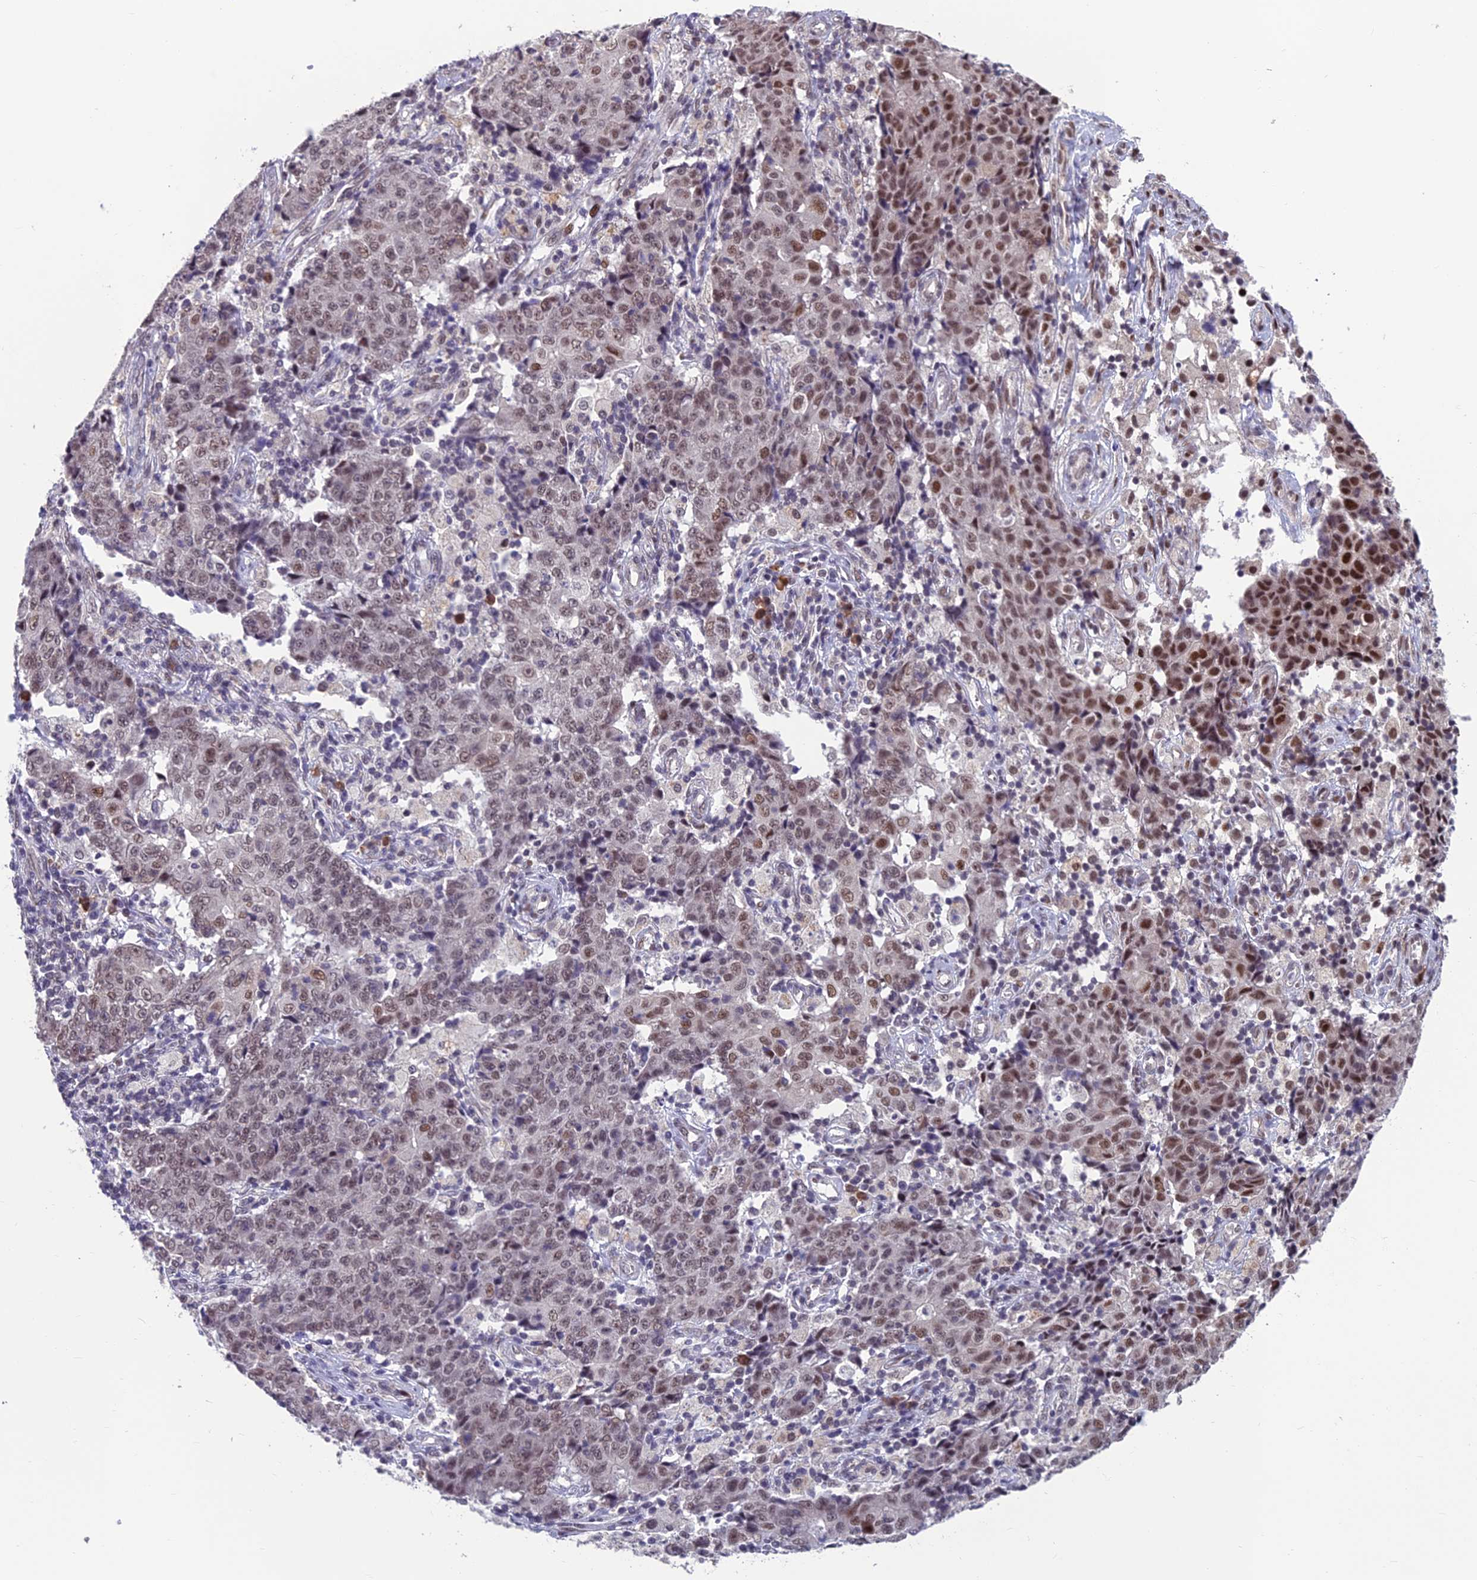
{"staining": {"intensity": "moderate", "quantity": "25%-75%", "location": "nuclear"}, "tissue": "ovarian cancer", "cell_type": "Tumor cells", "image_type": "cancer", "snomed": [{"axis": "morphology", "description": "Carcinoma, endometroid"}, {"axis": "topography", "description": "Ovary"}], "caption": "Human ovarian endometroid carcinoma stained with a brown dye demonstrates moderate nuclear positive positivity in about 25%-75% of tumor cells.", "gene": "KIAA1191", "patient": {"sex": "female", "age": 42}}